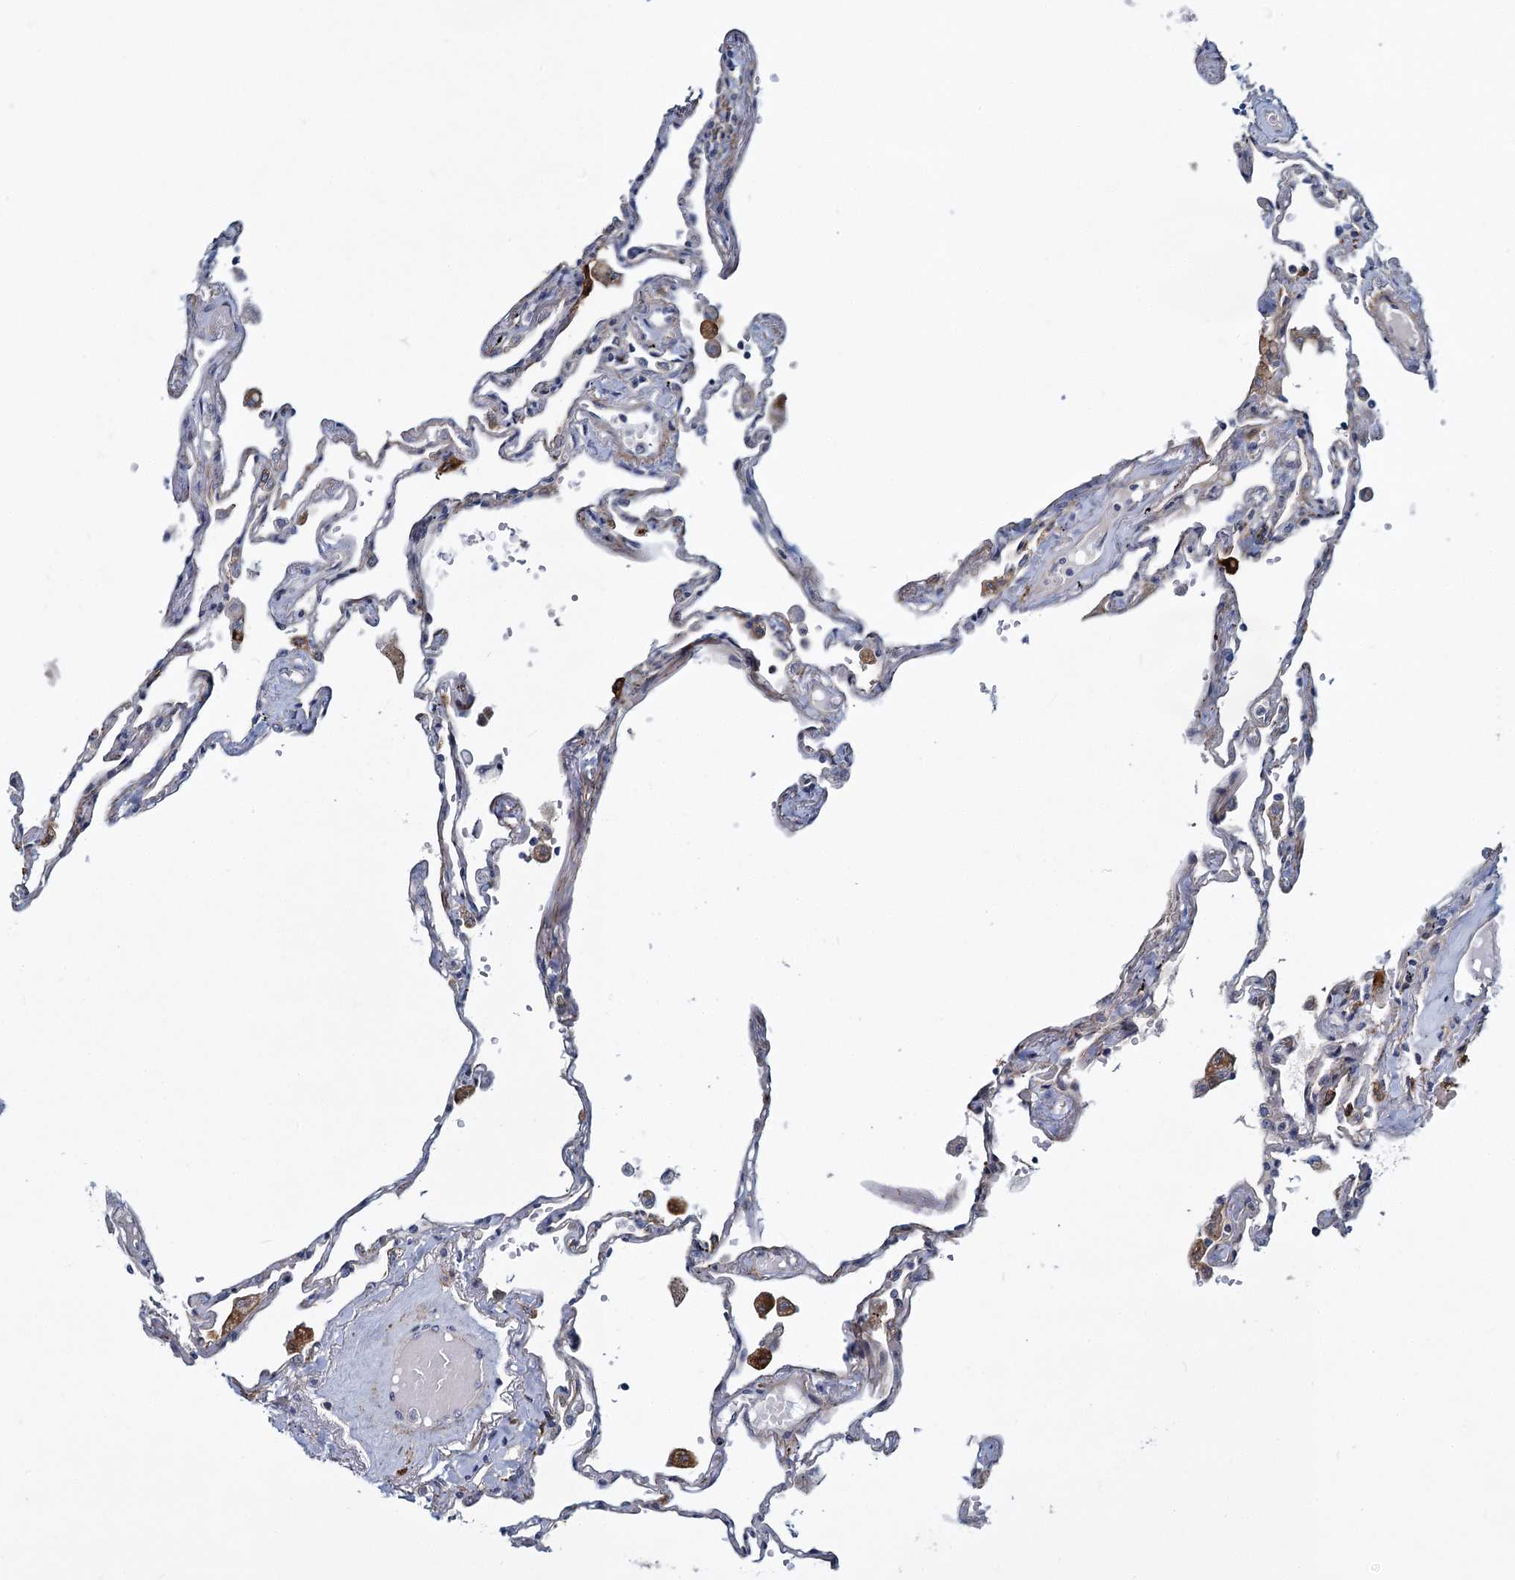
{"staining": {"intensity": "negative", "quantity": "none", "location": "none"}, "tissue": "lung", "cell_type": "Alveolar cells", "image_type": "normal", "snomed": [{"axis": "morphology", "description": "Normal tissue, NOS"}, {"axis": "topography", "description": "Lung"}], "caption": "Immunohistochemical staining of unremarkable lung shows no significant staining in alveolar cells.", "gene": "DCUN1D2", "patient": {"sex": "female", "age": 67}}